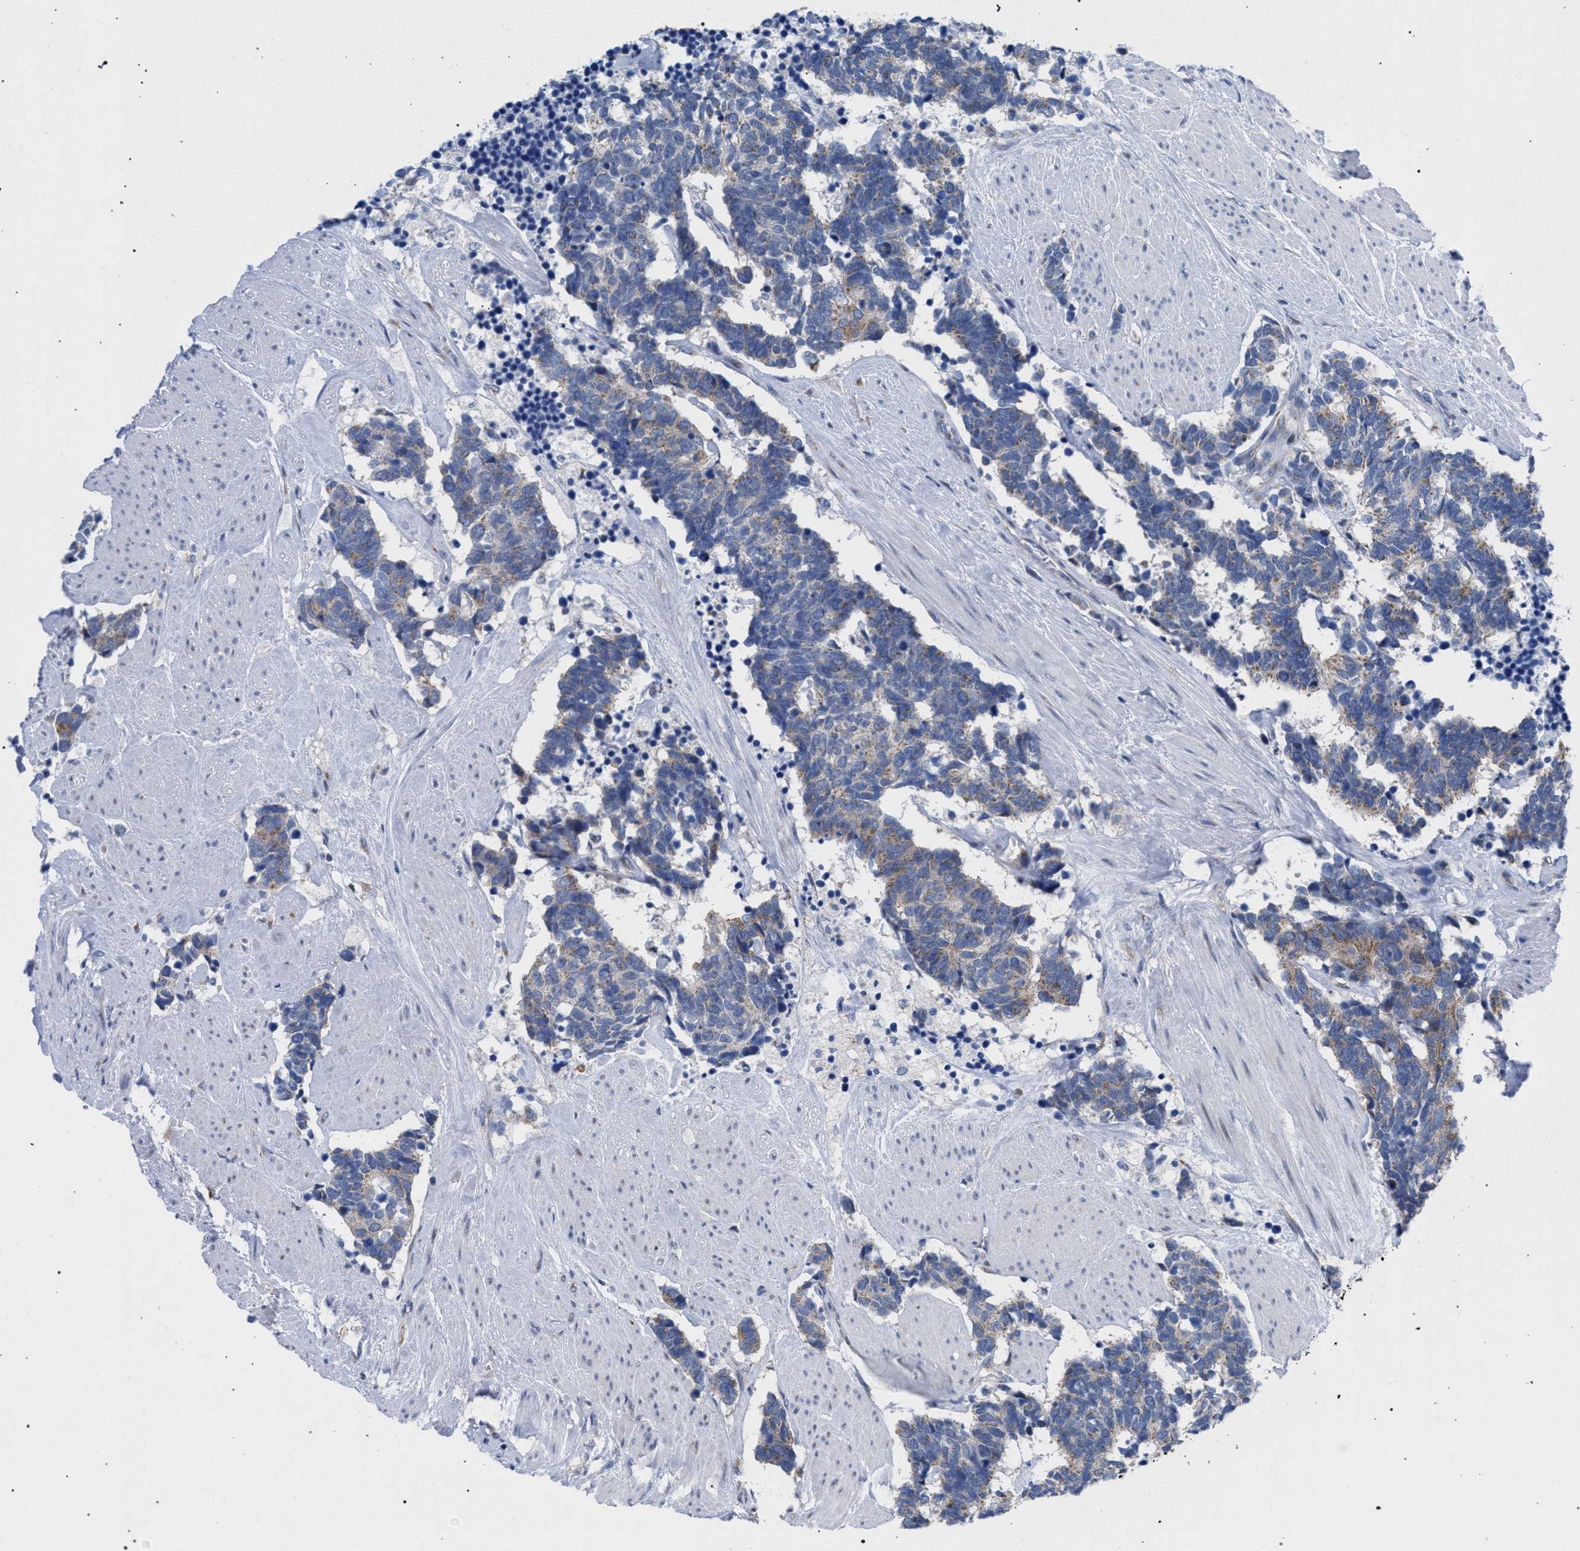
{"staining": {"intensity": "weak", "quantity": "25%-75%", "location": "cytoplasmic/membranous"}, "tissue": "carcinoid", "cell_type": "Tumor cells", "image_type": "cancer", "snomed": [{"axis": "morphology", "description": "Carcinoma, NOS"}, {"axis": "morphology", "description": "Carcinoid, malignant, NOS"}, {"axis": "topography", "description": "Urinary bladder"}], "caption": "Immunohistochemistry (IHC) of carcinoma displays low levels of weak cytoplasmic/membranous staining in about 25%-75% of tumor cells.", "gene": "GOLGA2", "patient": {"sex": "male", "age": 57}}